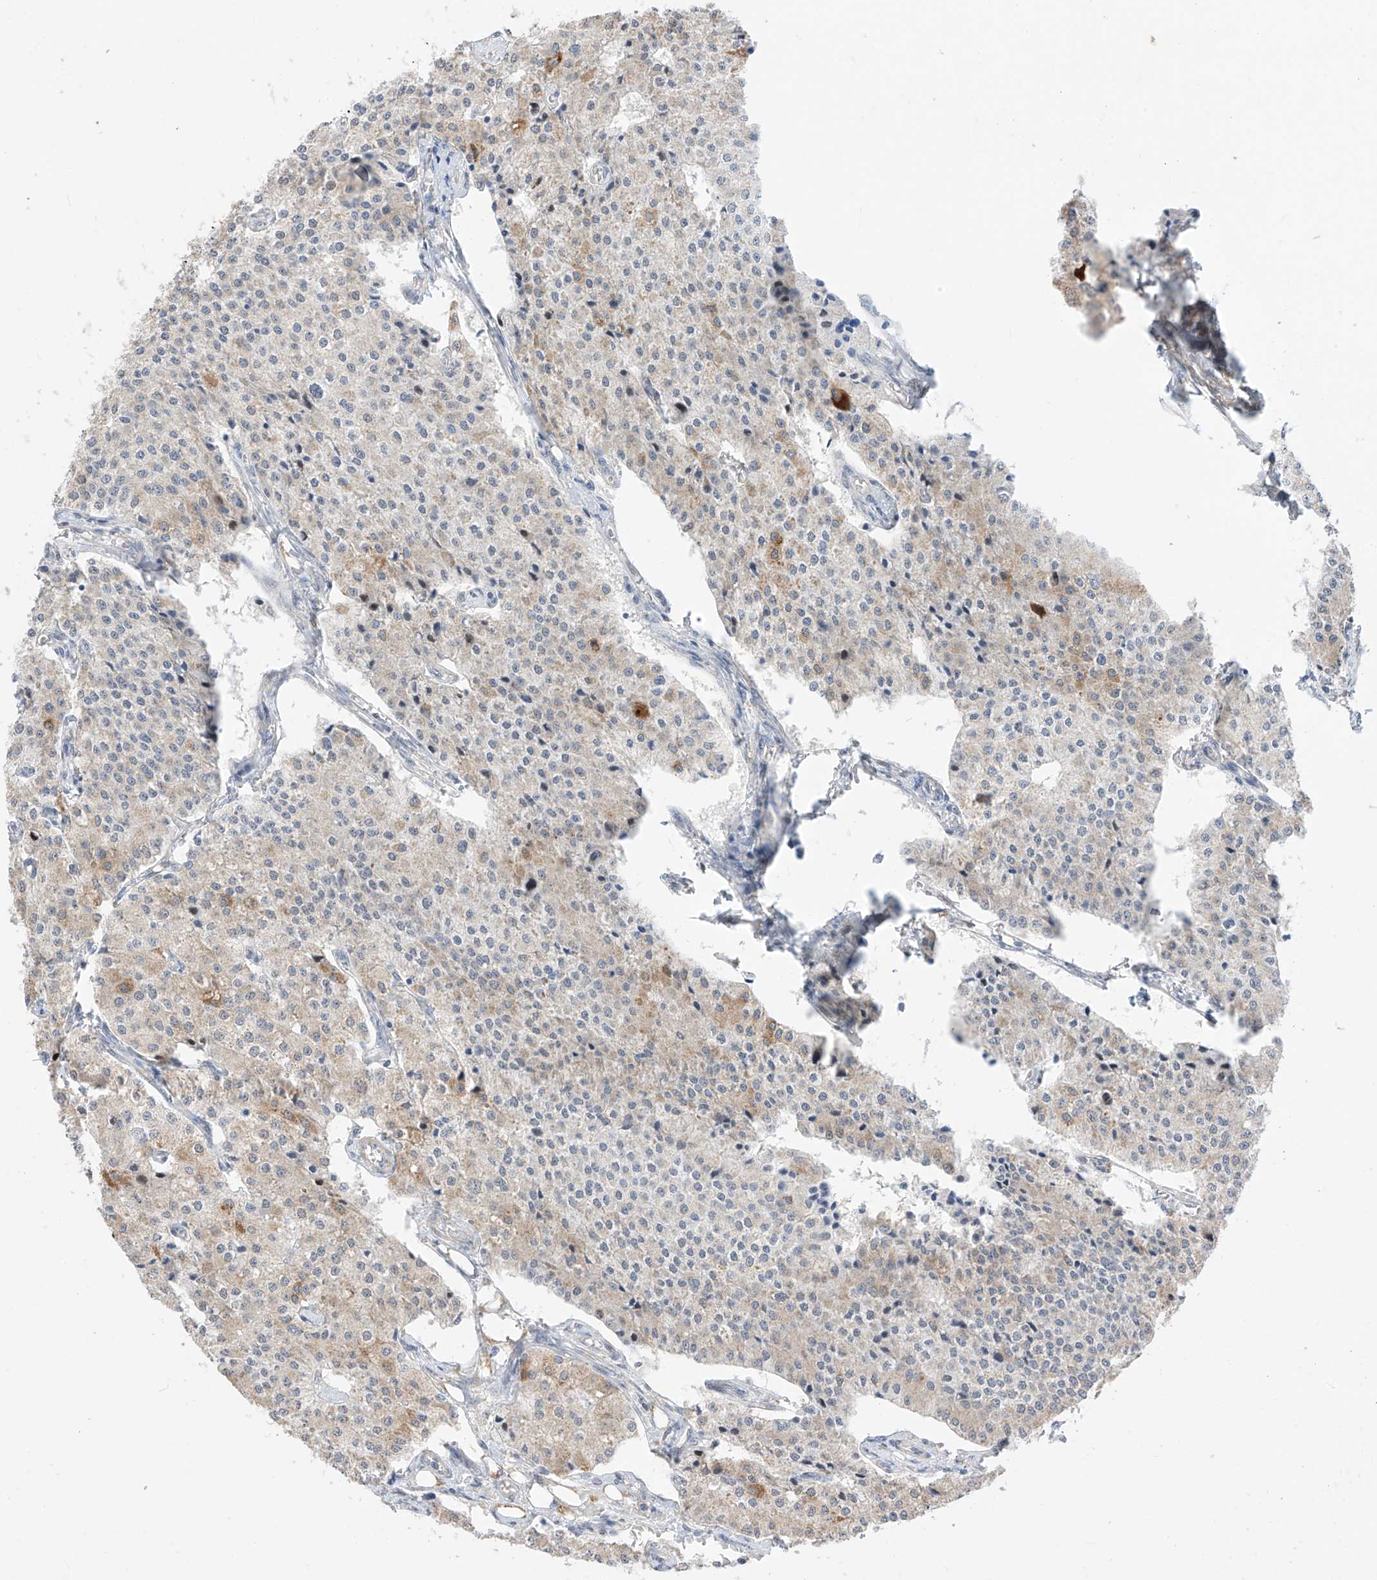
{"staining": {"intensity": "weak", "quantity": "<25%", "location": "cytoplasmic/membranous"}, "tissue": "carcinoid", "cell_type": "Tumor cells", "image_type": "cancer", "snomed": [{"axis": "morphology", "description": "Carcinoid, malignant, NOS"}, {"axis": "topography", "description": "Colon"}], "caption": "Immunohistochemical staining of human malignant carcinoid displays no significant staining in tumor cells.", "gene": "LATS1", "patient": {"sex": "female", "age": 52}}